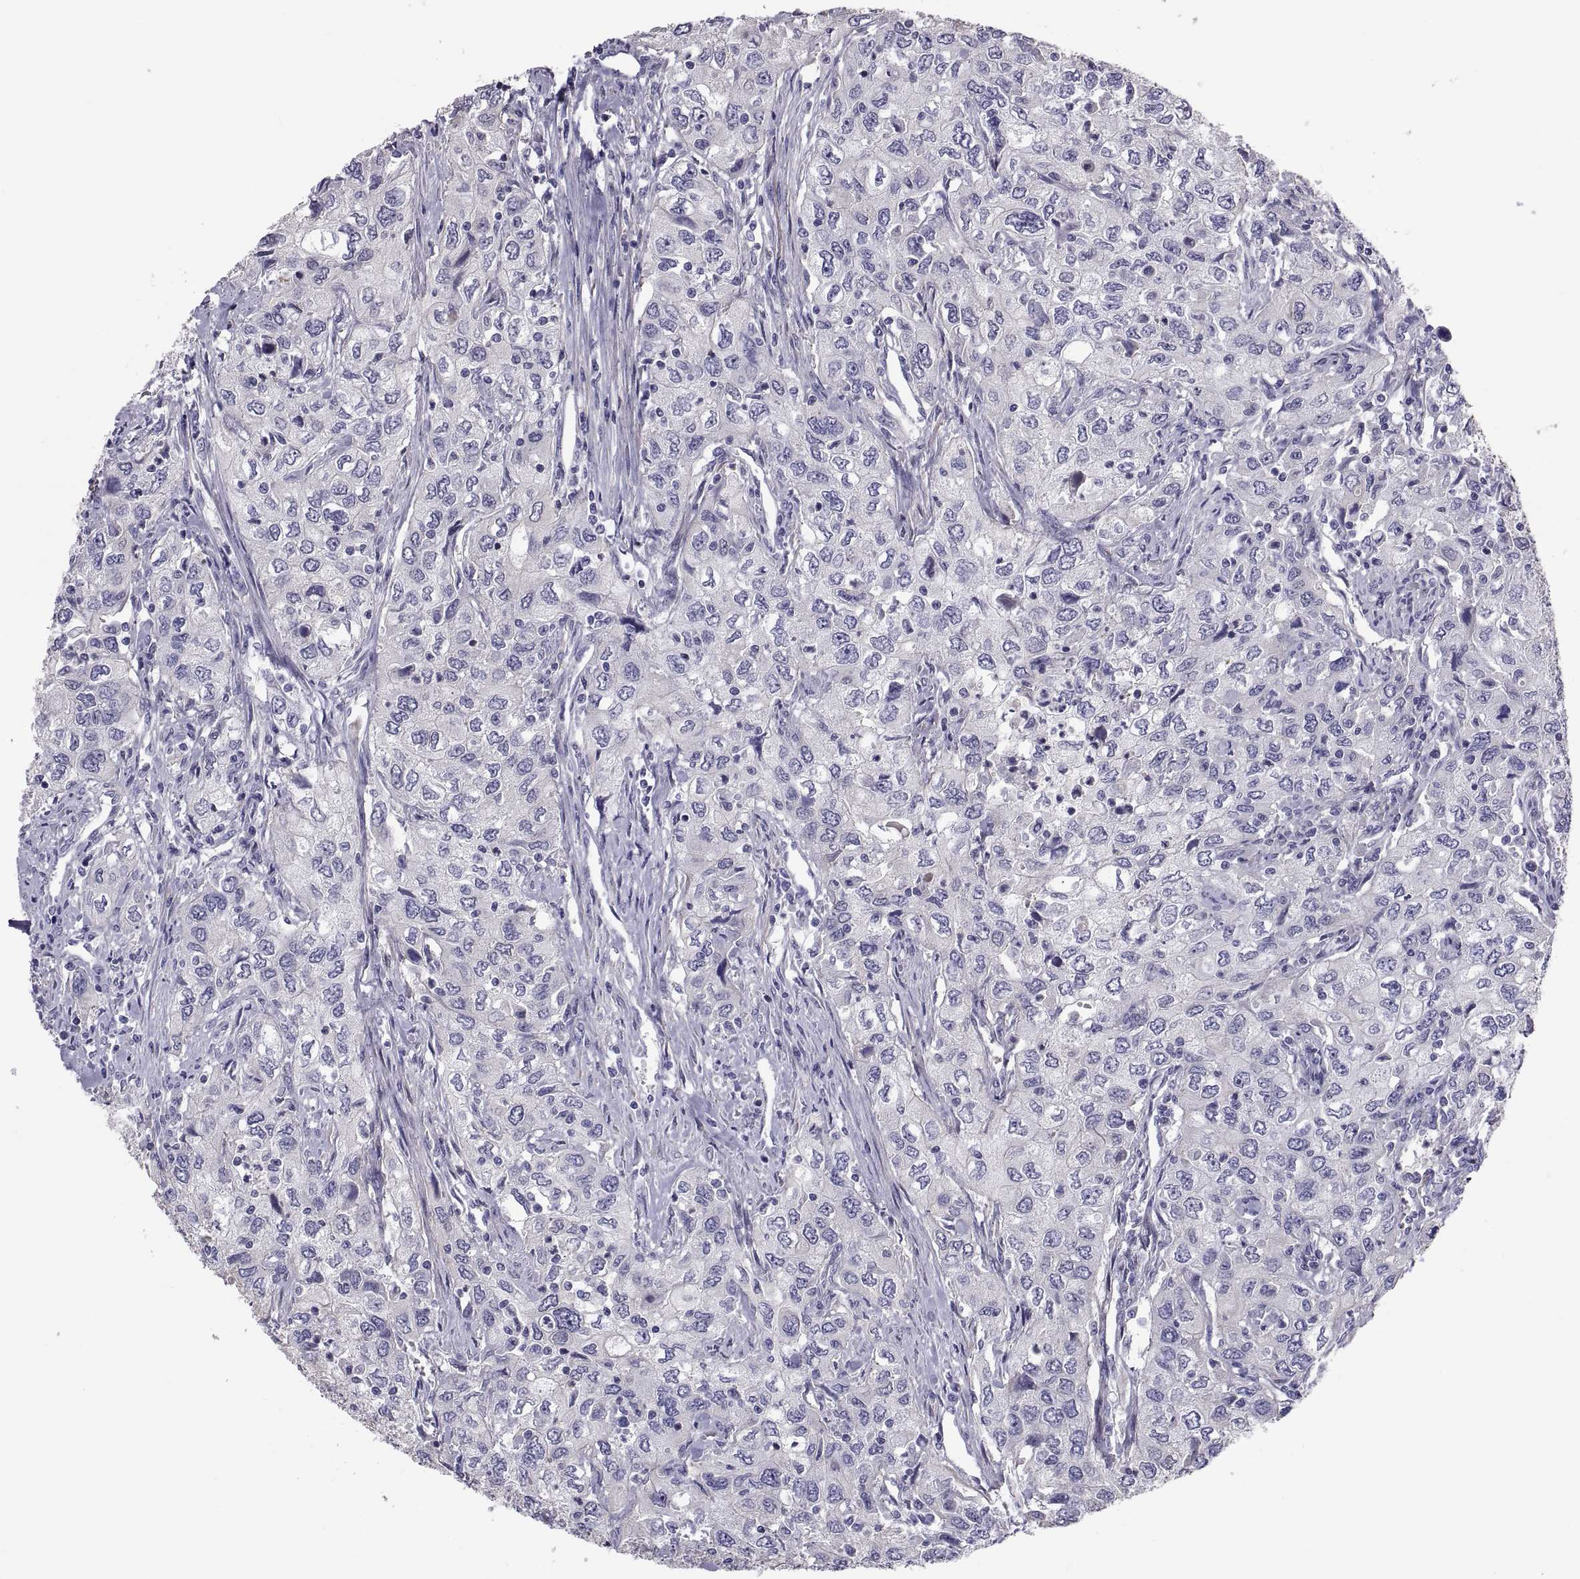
{"staining": {"intensity": "negative", "quantity": "none", "location": "none"}, "tissue": "urothelial cancer", "cell_type": "Tumor cells", "image_type": "cancer", "snomed": [{"axis": "morphology", "description": "Urothelial carcinoma, High grade"}, {"axis": "topography", "description": "Urinary bladder"}], "caption": "Immunohistochemistry (IHC) of urothelial carcinoma (high-grade) exhibits no staining in tumor cells. Nuclei are stained in blue.", "gene": "ANO1", "patient": {"sex": "male", "age": 76}}